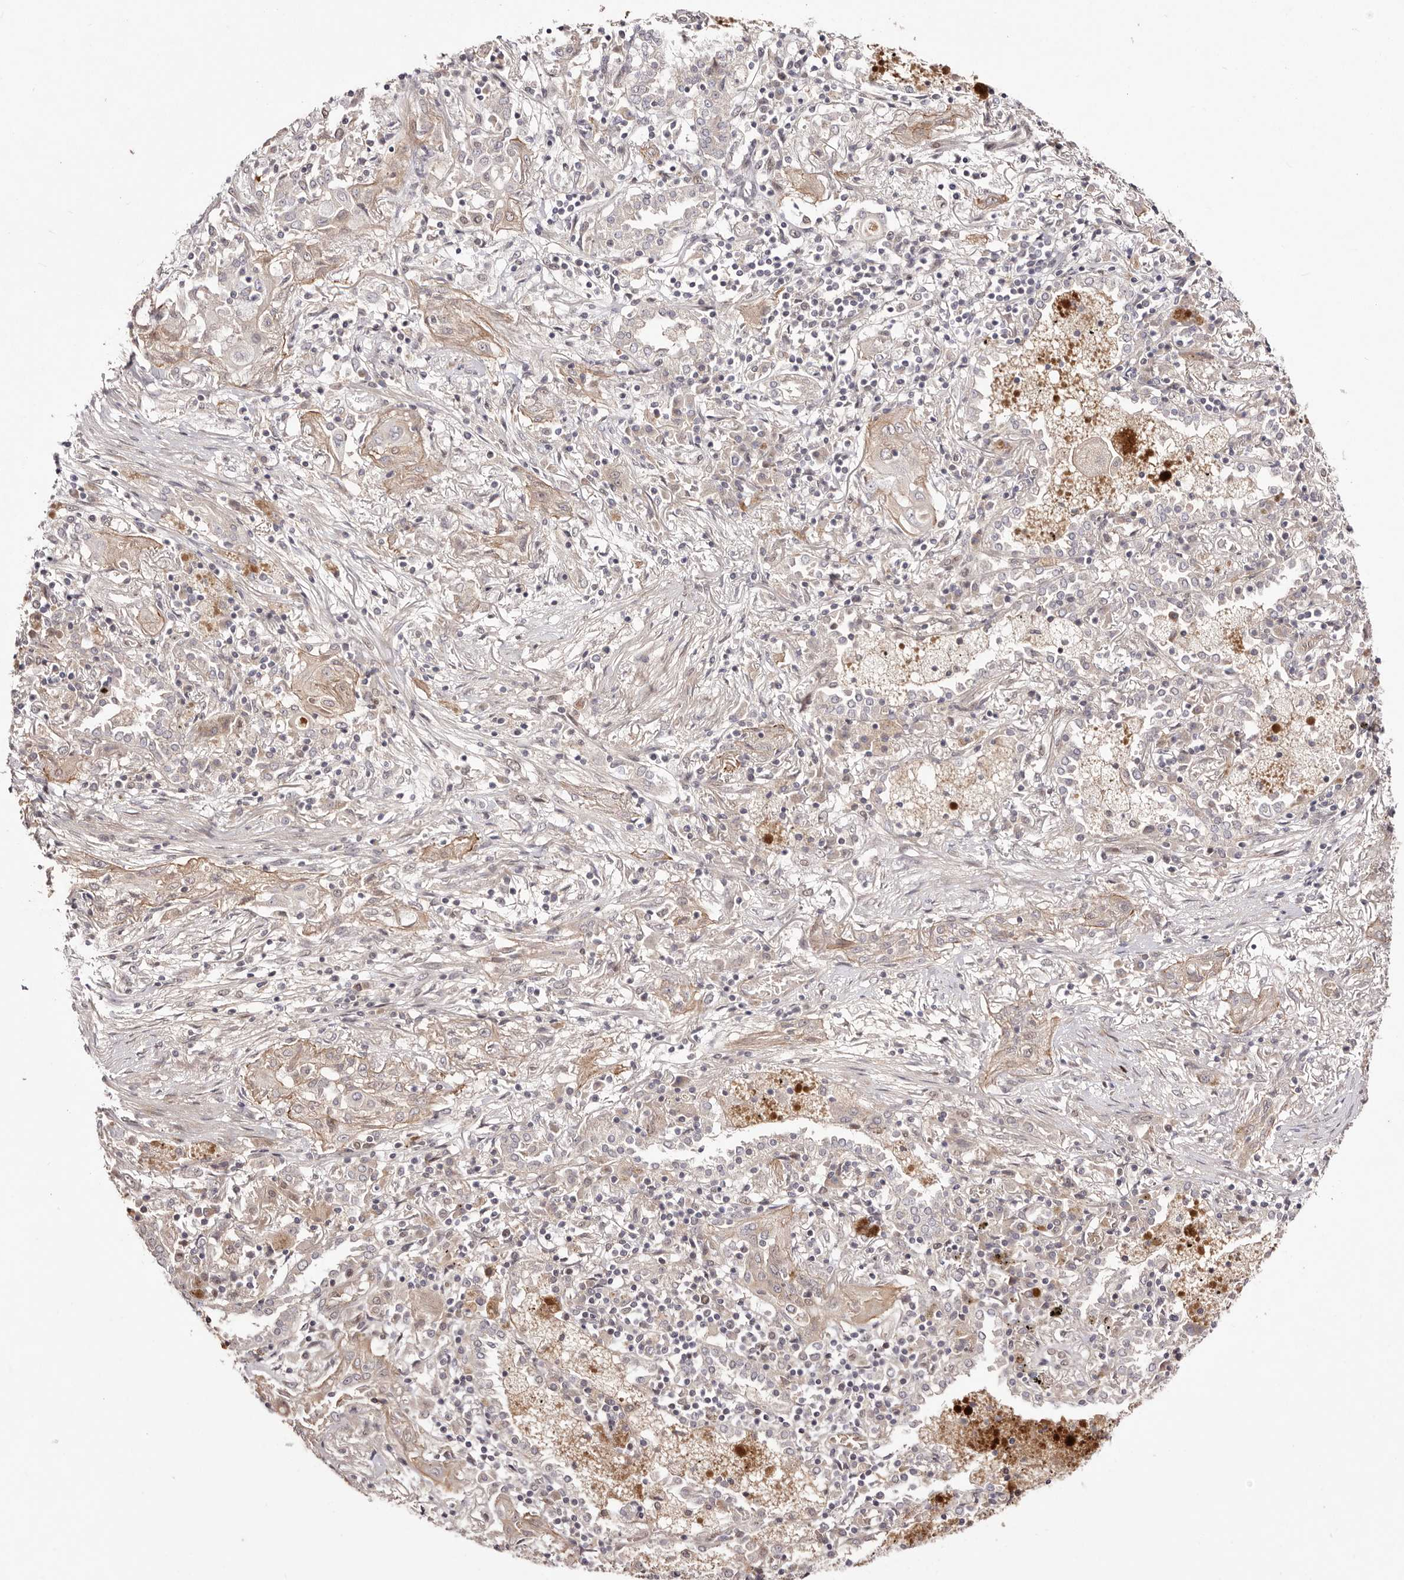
{"staining": {"intensity": "weak", "quantity": "<25%", "location": "cytoplasmic/membranous"}, "tissue": "lung cancer", "cell_type": "Tumor cells", "image_type": "cancer", "snomed": [{"axis": "morphology", "description": "Squamous cell carcinoma, NOS"}, {"axis": "topography", "description": "Lung"}], "caption": "IHC of human lung cancer (squamous cell carcinoma) reveals no staining in tumor cells.", "gene": "EGR3", "patient": {"sex": "female", "age": 47}}